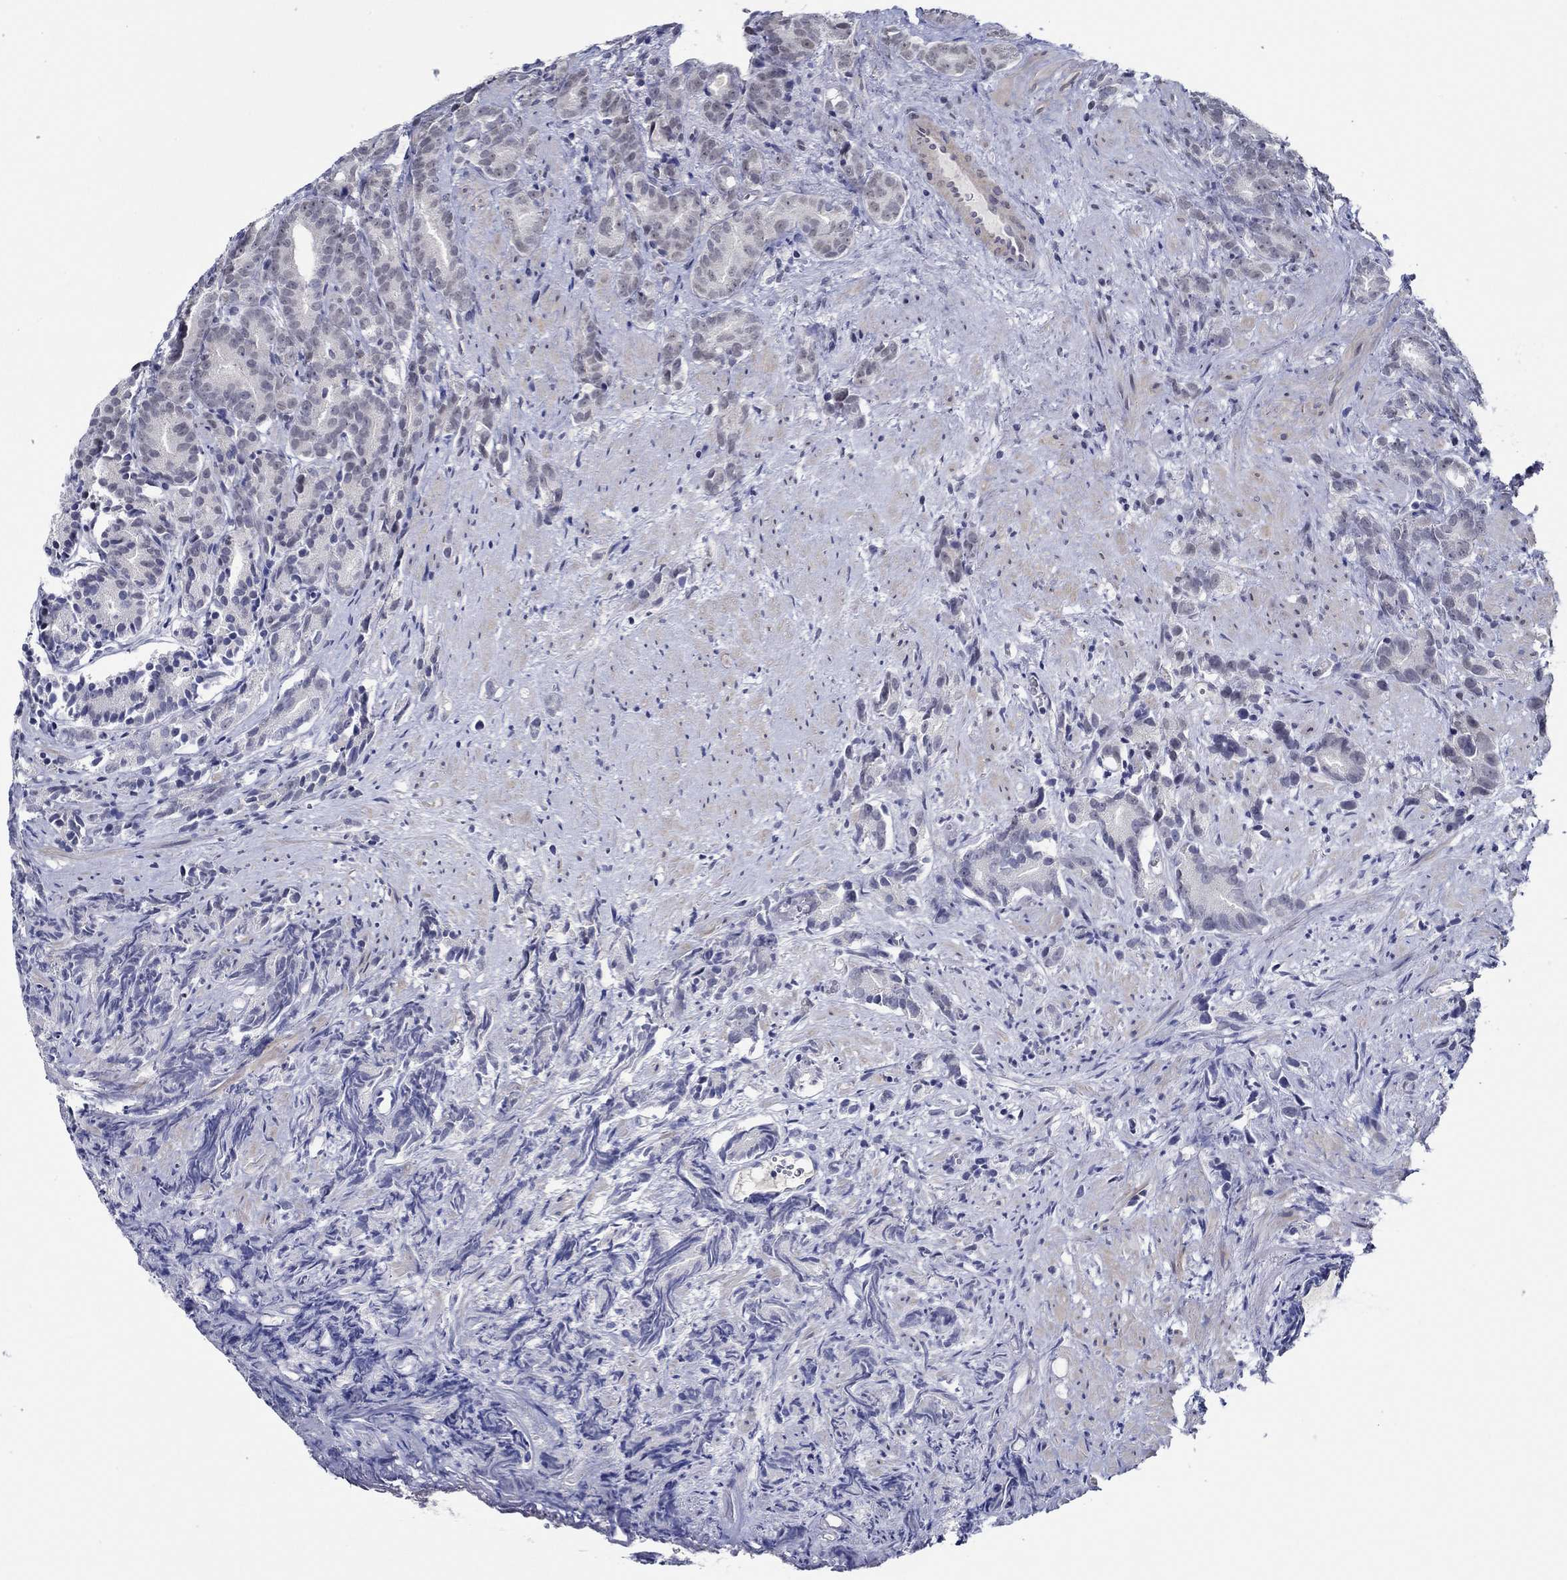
{"staining": {"intensity": "negative", "quantity": "none", "location": "none"}, "tissue": "prostate cancer", "cell_type": "Tumor cells", "image_type": "cancer", "snomed": [{"axis": "morphology", "description": "Adenocarcinoma, High grade"}, {"axis": "topography", "description": "Prostate"}], "caption": "DAB (3,3'-diaminobenzidine) immunohistochemical staining of human prostate adenocarcinoma (high-grade) demonstrates no significant positivity in tumor cells.", "gene": "SLC34A1", "patient": {"sex": "male", "age": 90}}